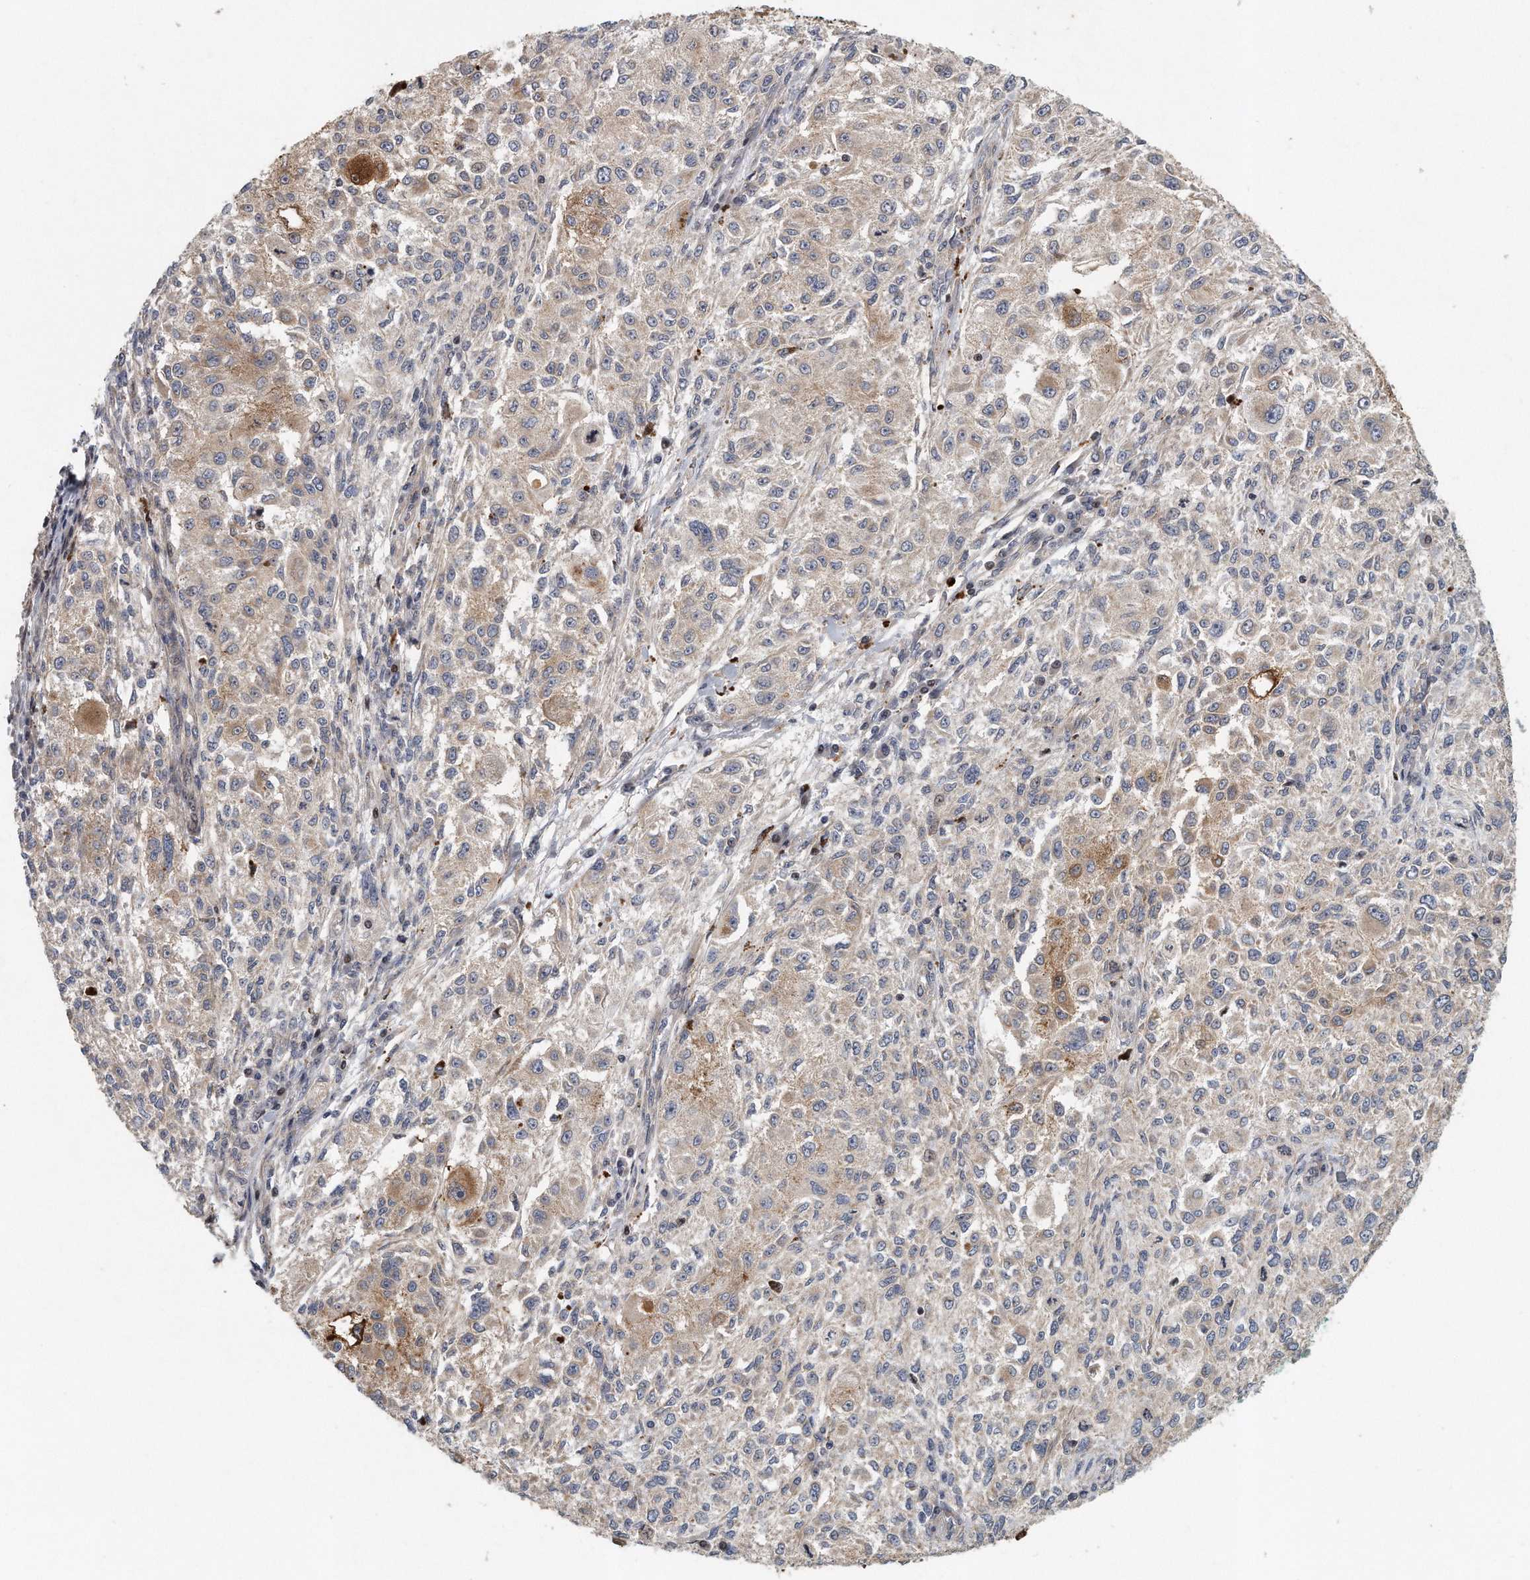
{"staining": {"intensity": "negative", "quantity": "none", "location": "none"}, "tissue": "melanoma", "cell_type": "Tumor cells", "image_type": "cancer", "snomed": [{"axis": "morphology", "description": "Necrosis, NOS"}, {"axis": "morphology", "description": "Malignant melanoma, NOS"}, {"axis": "topography", "description": "Skin"}], "caption": "Immunohistochemistry (IHC) histopathology image of human melanoma stained for a protein (brown), which reveals no positivity in tumor cells.", "gene": "PCDH8", "patient": {"sex": "female", "age": 87}}